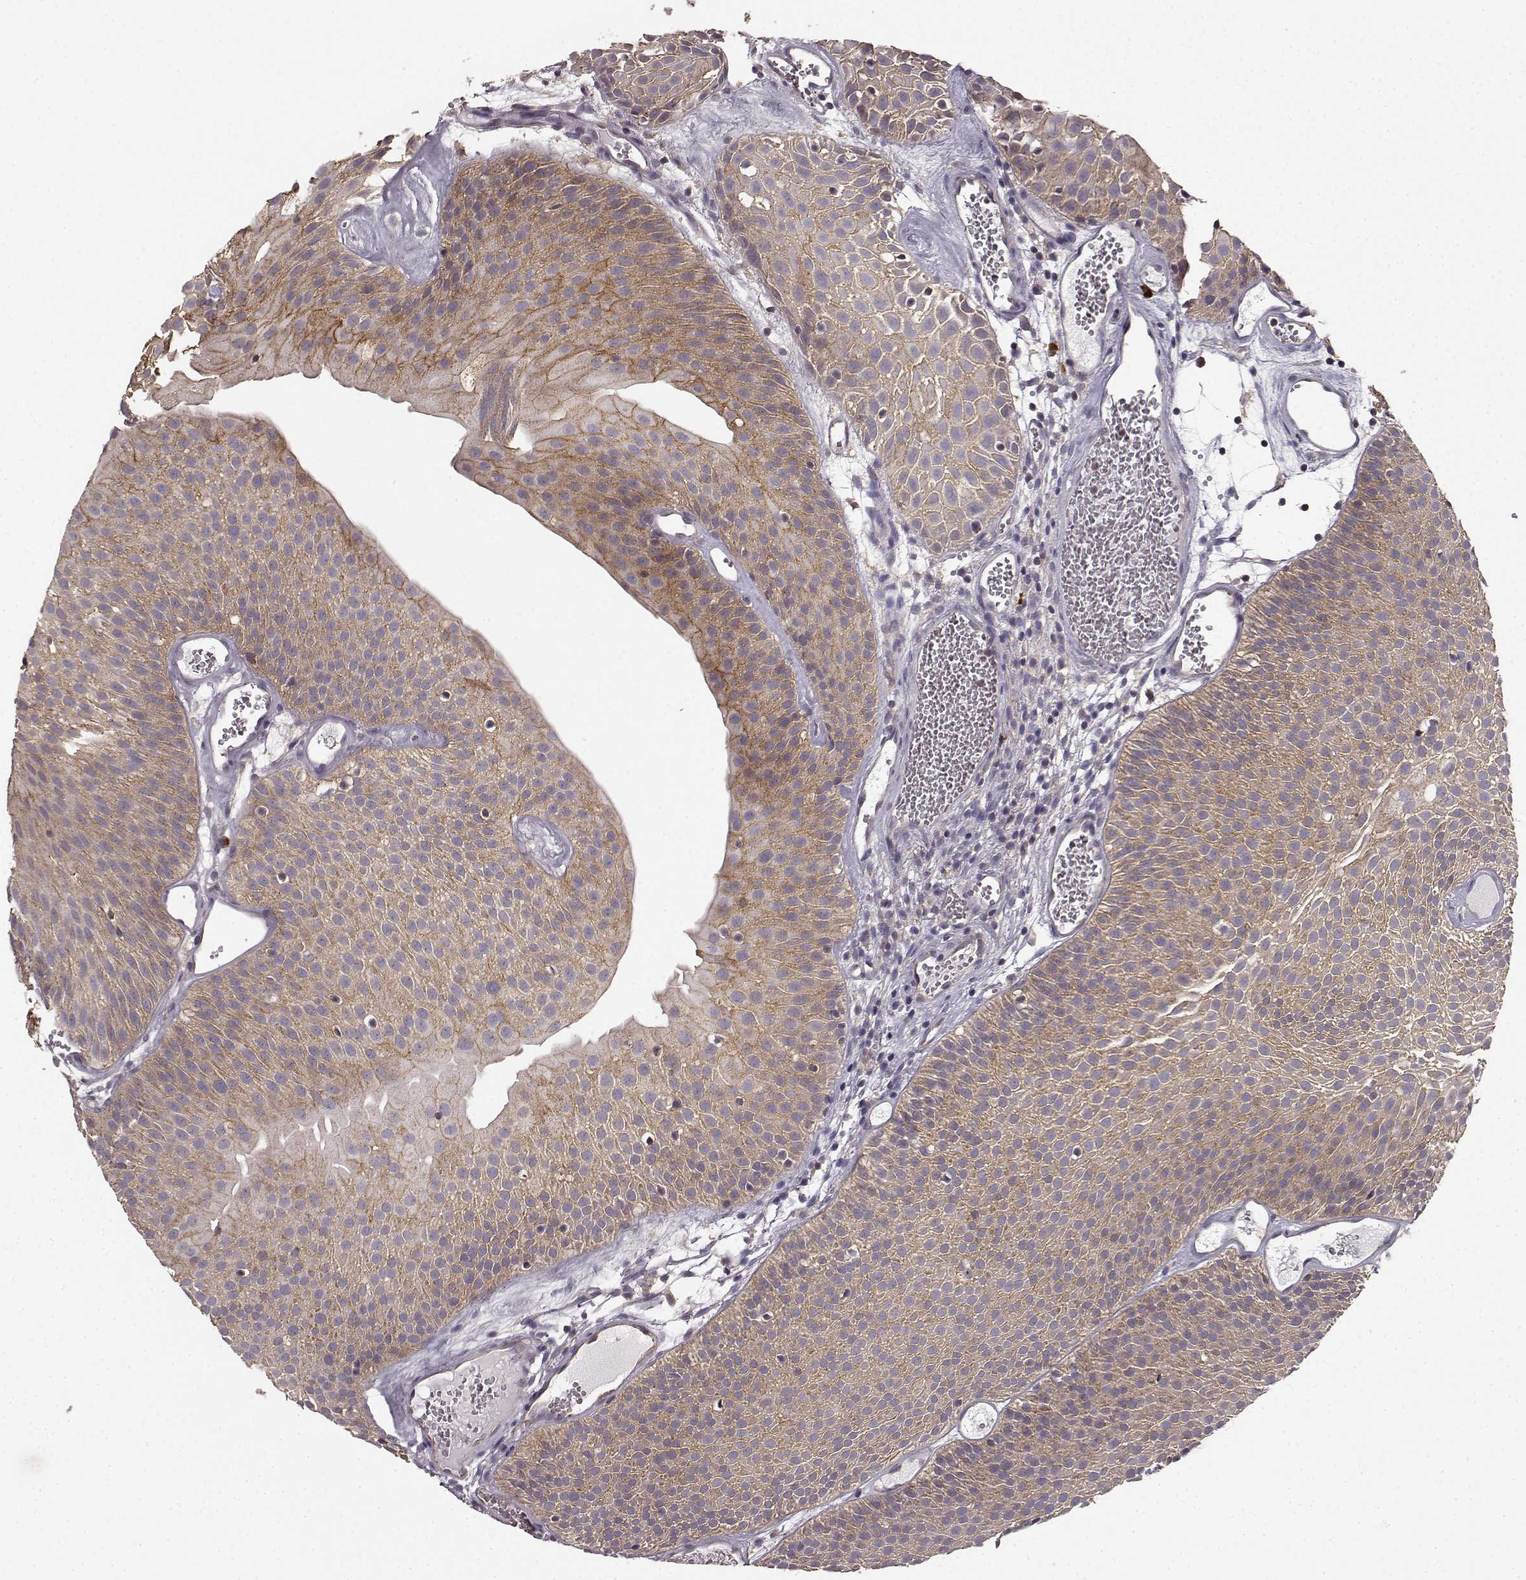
{"staining": {"intensity": "moderate", "quantity": ">75%", "location": "cytoplasmic/membranous"}, "tissue": "urothelial cancer", "cell_type": "Tumor cells", "image_type": "cancer", "snomed": [{"axis": "morphology", "description": "Urothelial carcinoma, Low grade"}, {"axis": "topography", "description": "Urinary bladder"}], "caption": "This is an image of IHC staining of low-grade urothelial carcinoma, which shows moderate expression in the cytoplasmic/membranous of tumor cells.", "gene": "ERBB3", "patient": {"sex": "male", "age": 52}}